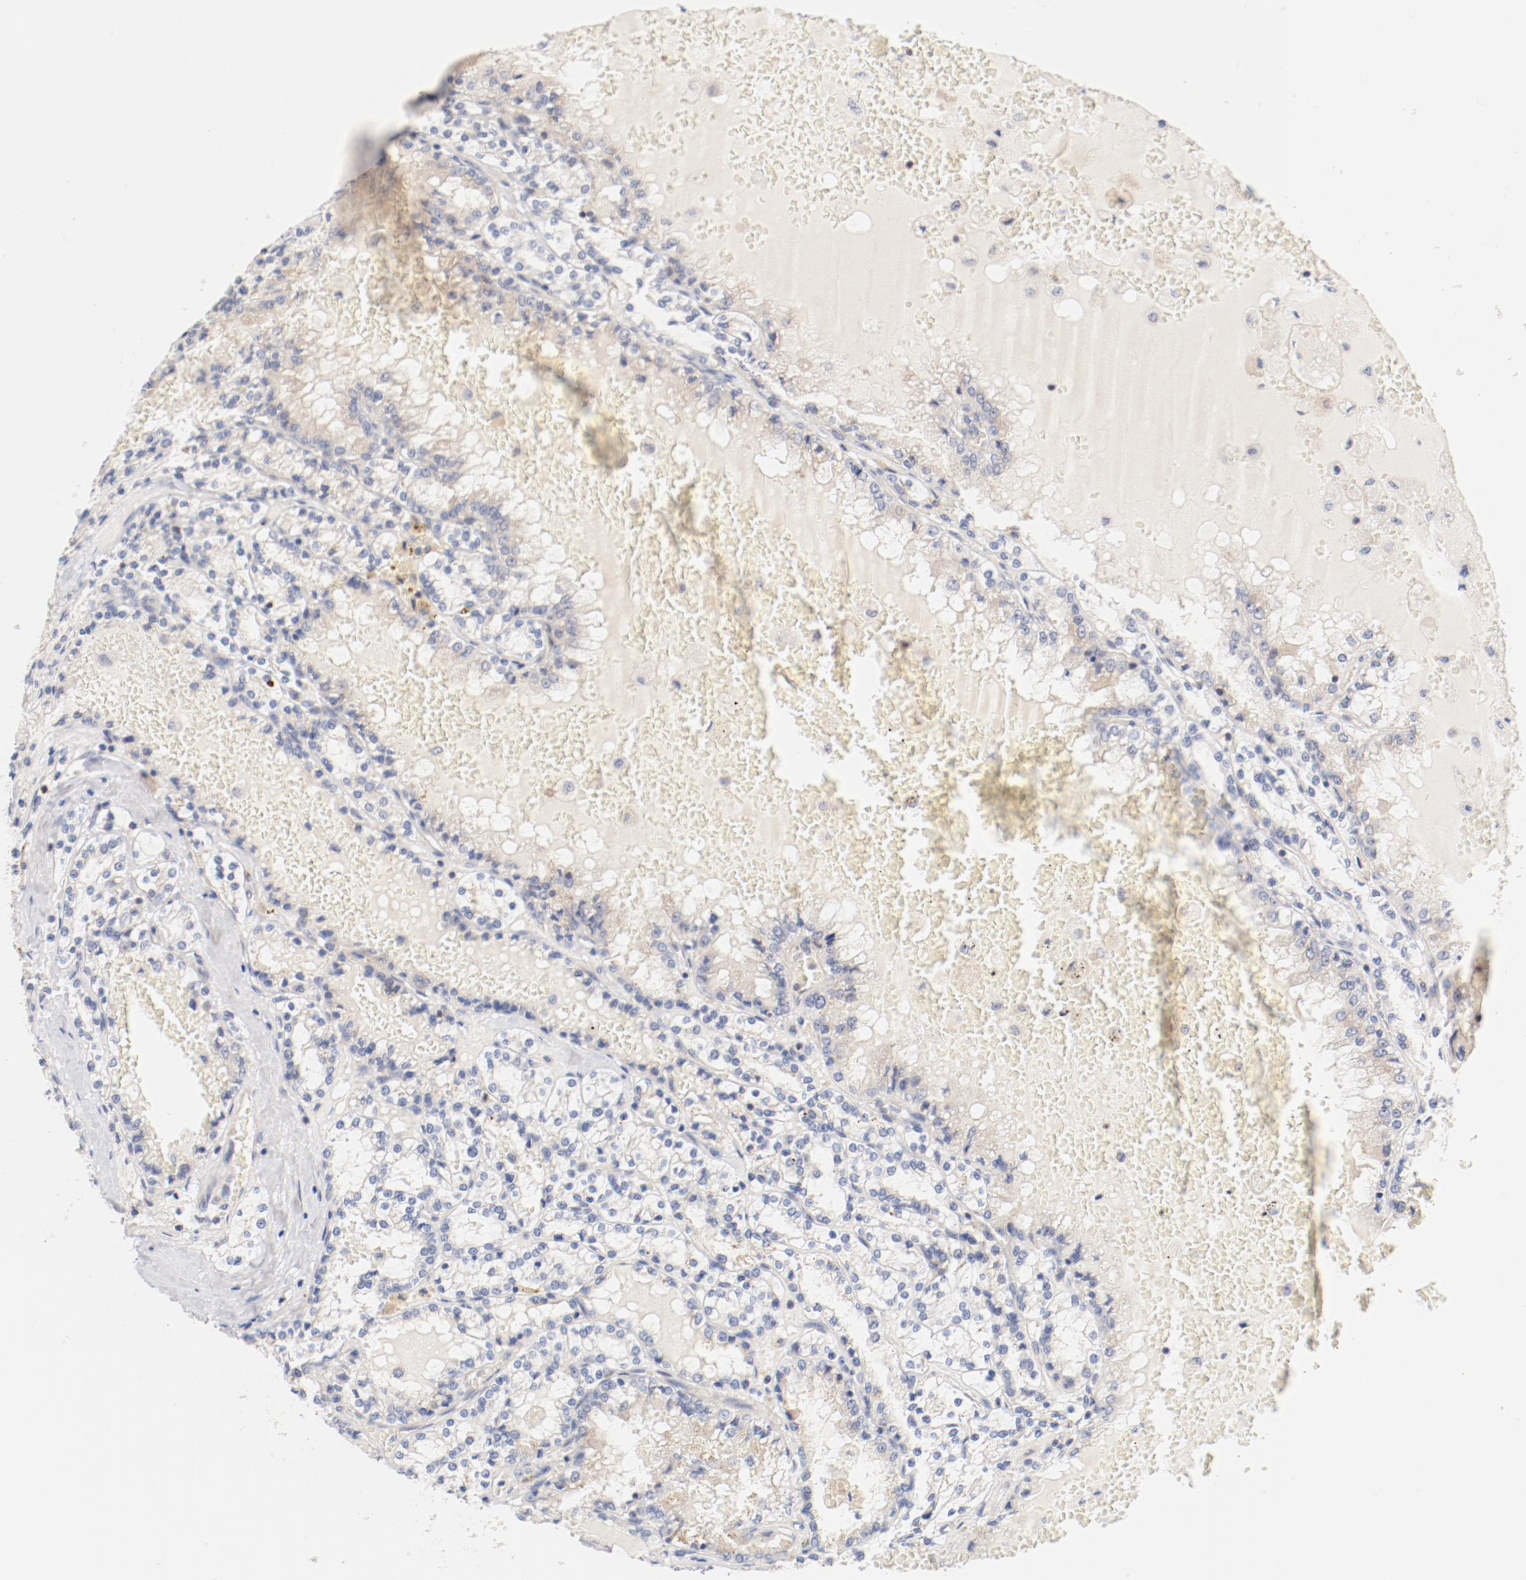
{"staining": {"intensity": "weak", "quantity": "25%-75%", "location": "cytoplasmic/membranous"}, "tissue": "renal cancer", "cell_type": "Tumor cells", "image_type": "cancer", "snomed": [{"axis": "morphology", "description": "Adenocarcinoma, NOS"}, {"axis": "topography", "description": "Kidney"}], "caption": "This micrograph reveals immunohistochemistry (IHC) staining of renal adenocarcinoma, with low weak cytoplasmic/membranous expression in about 25%-75% of tumor cells.", "gene": "ZNF267", "patient": {"sex": "female", "age": 56}}